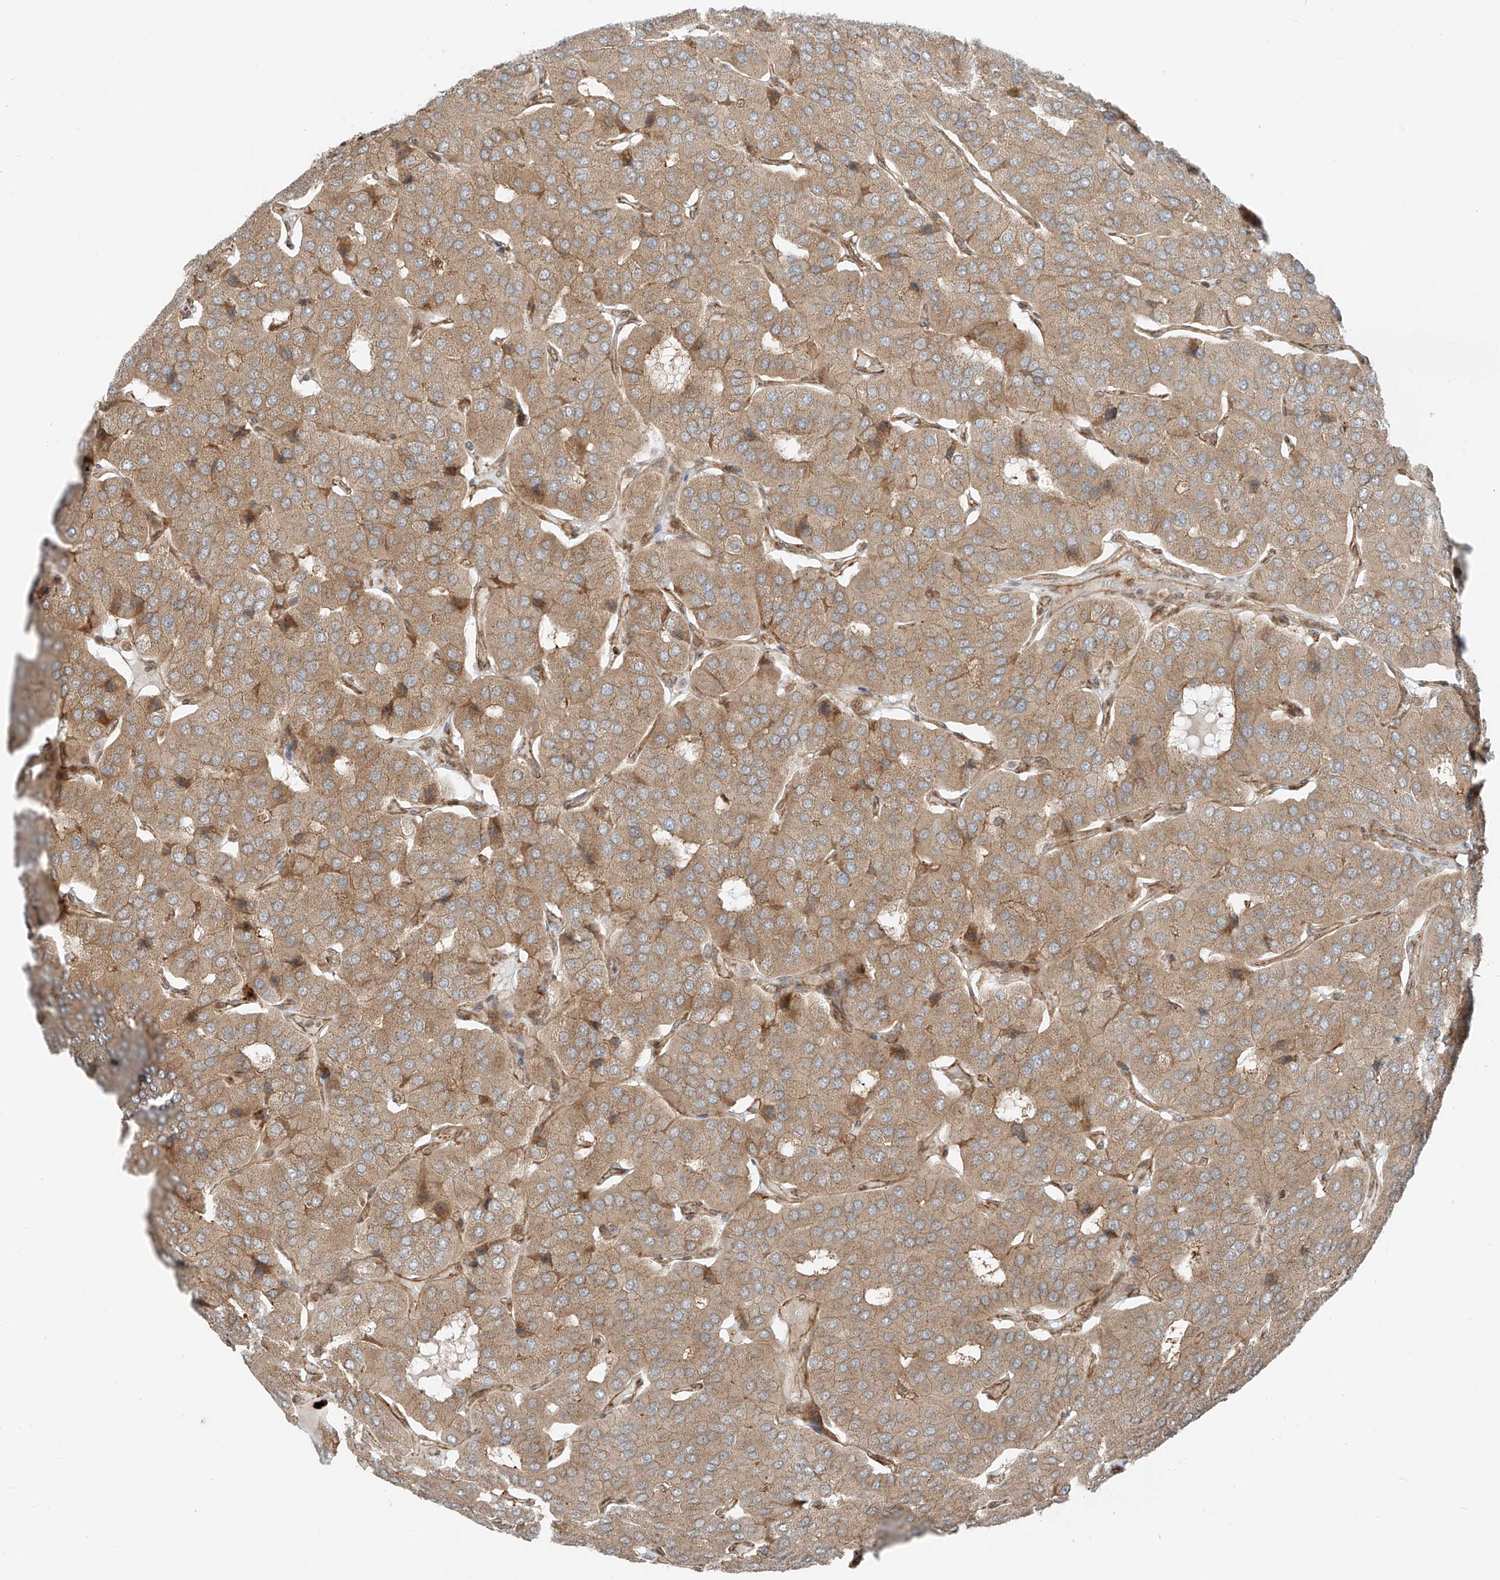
{"staining": {"intensity": "moderate", "quantity": ">75%", "location": "cytoplasmic/membranous"}, "tissue": "parathyroid gland", "cell_type": "Glandular cells", "image_type": "normal", "snomed": [{"axis": "morphology", "description": "Normal tissue, NOS"}, {"axis": "morphology", "description": "Adenoma, NOS"}, {"axis": "topography", "description": "Parathyroid gland"}], "caption": "About >75% of glandular cells in normal human parathyroid gland demonstrate moderate cytoplasmic/membranous protein expression as visualized by brown immunohistochemical staining.", "gene": "USP48", "patient": {"sex": "female", "age": 86}}